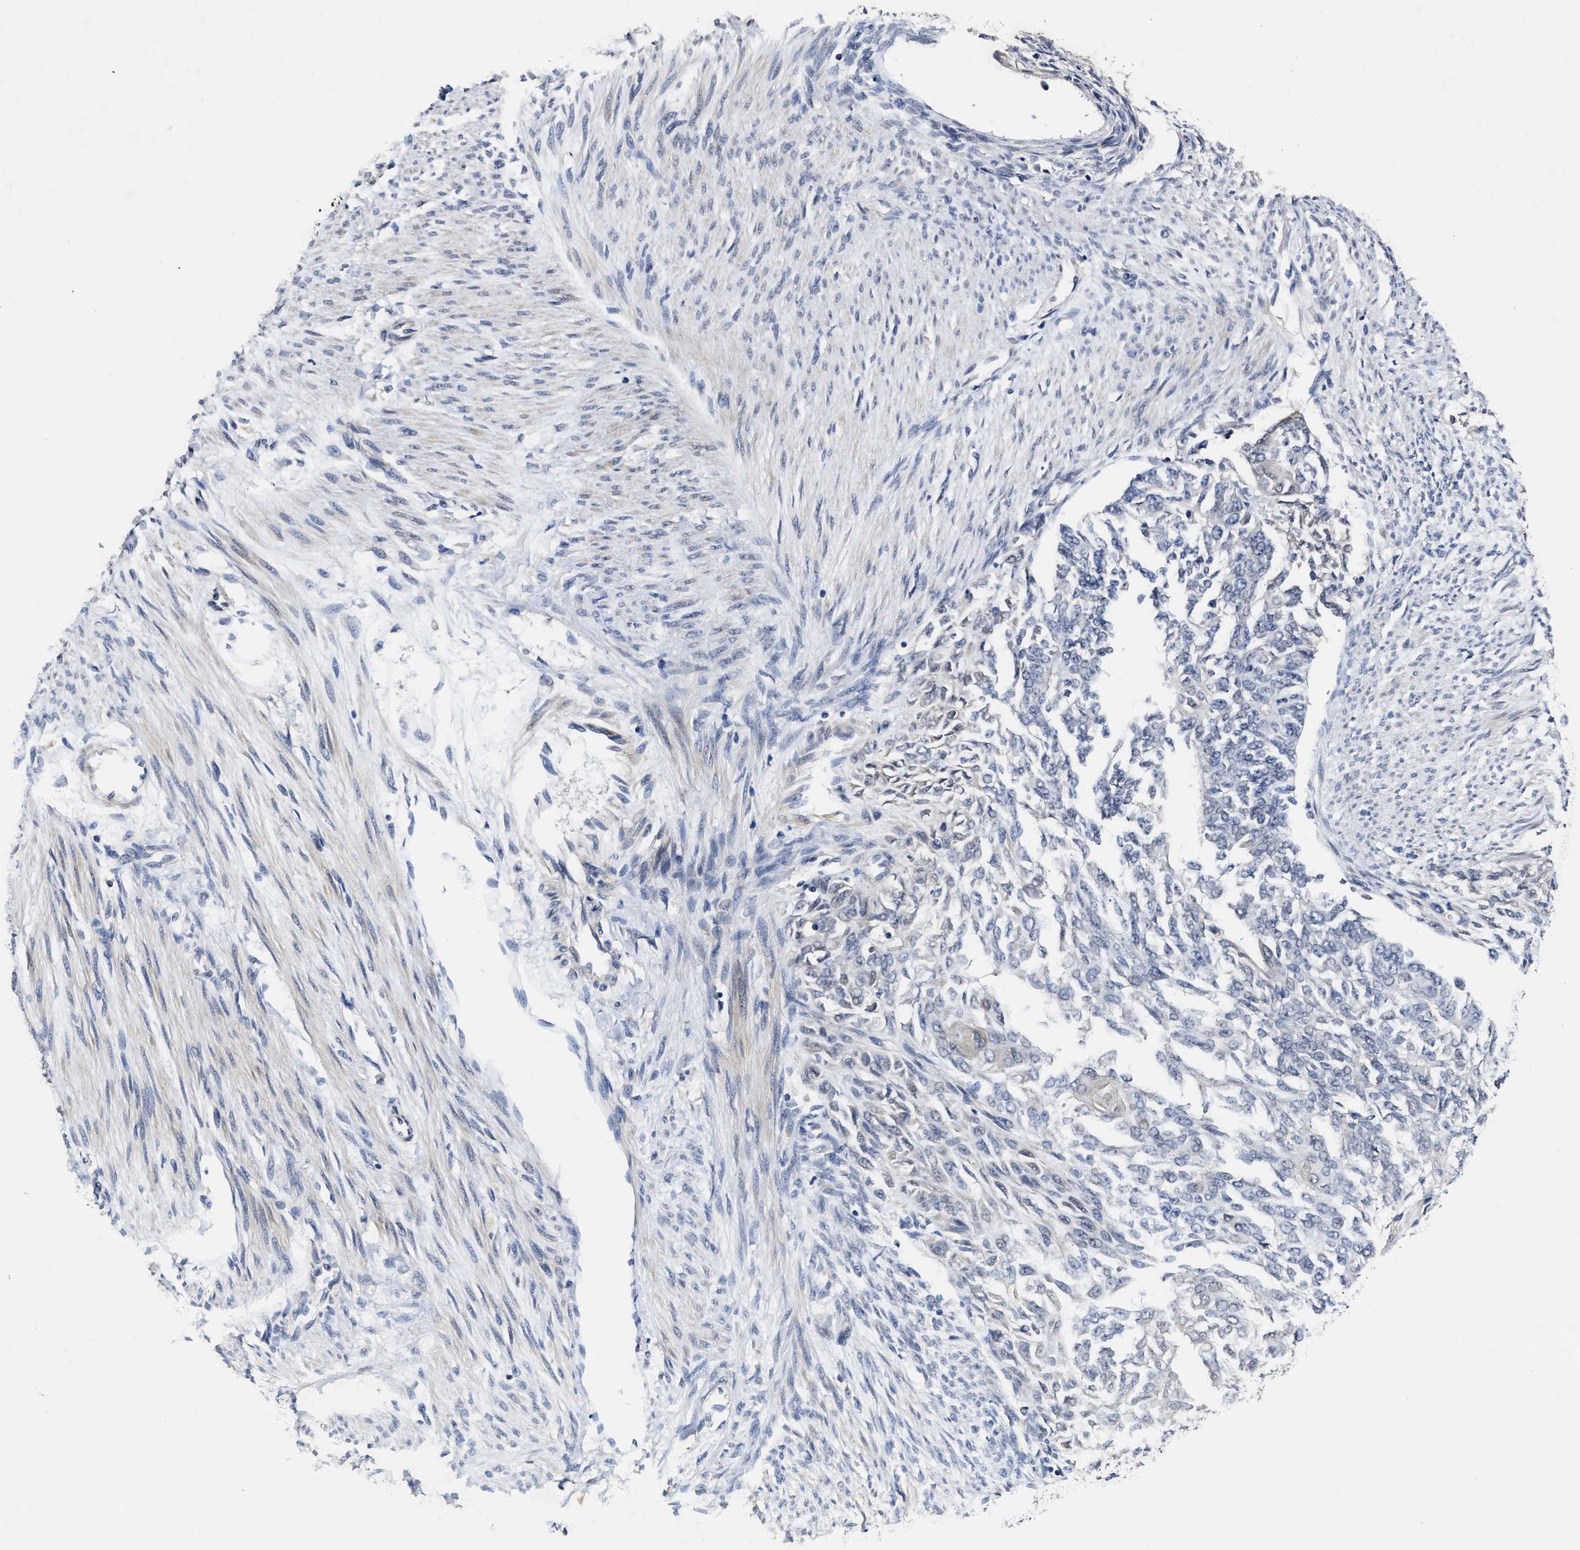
{"staining": {"intensity": "negative", "quantity": "none", "location": "none"}, "tissue": "endometrial cancer", "cell_type": "Tumor cells", "image_type": "cancer", "snomed": [{"axis": "morphology", "description": "Adenocarcinoma, NOS"}, {"axis": "topography", "description": "Endometrium"}], "caption": "A micrograph of endometrial cancer (adenocarcinoma) stained for a protein demonstrates no brown staining in tumor cells. (Brightfield microscopy of DAB IHC at high magnification).", "gene": "TRAF6", "patient": {"sex": "female", "age": 32}}